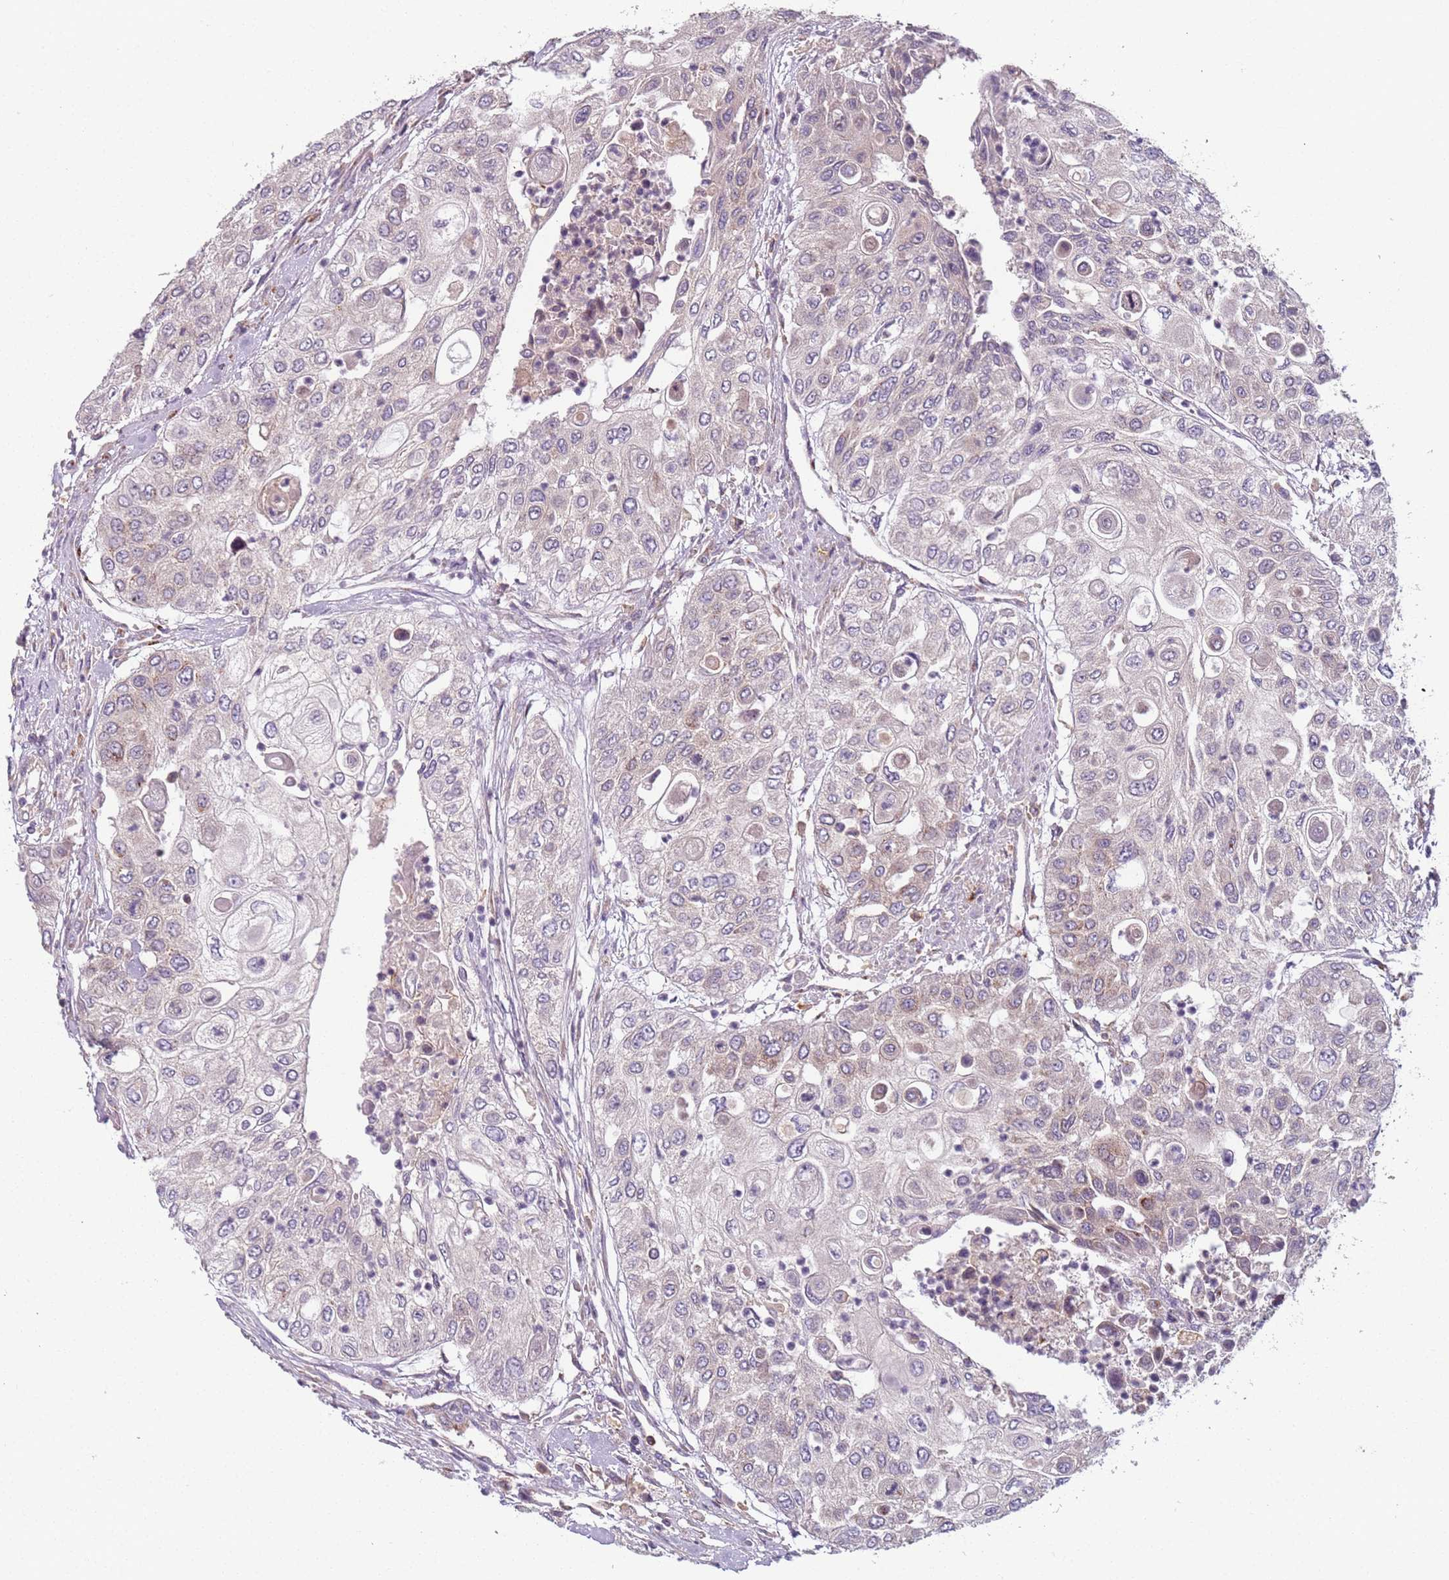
{"staining": {"intensity": "negative", "quantity": "none", "location": "none"}, "tissue": "urothelial cancer", "cell_type": "Tumor cells", "image_type": "cancer", "snomed": [{"axis": "morphology", "description": "Urothelial carcinoma, High grade"}, {"axis": "topography", "description": "Urinary bladder"}], "caption": "DAB (3,3'-diaminobenzidine) immunohistochemical staining of human urothelial cancer demonstrates no significant expression in tumor cells.", "gene": "AKTIP", "patient": {"sex": "female", "age": 79}}